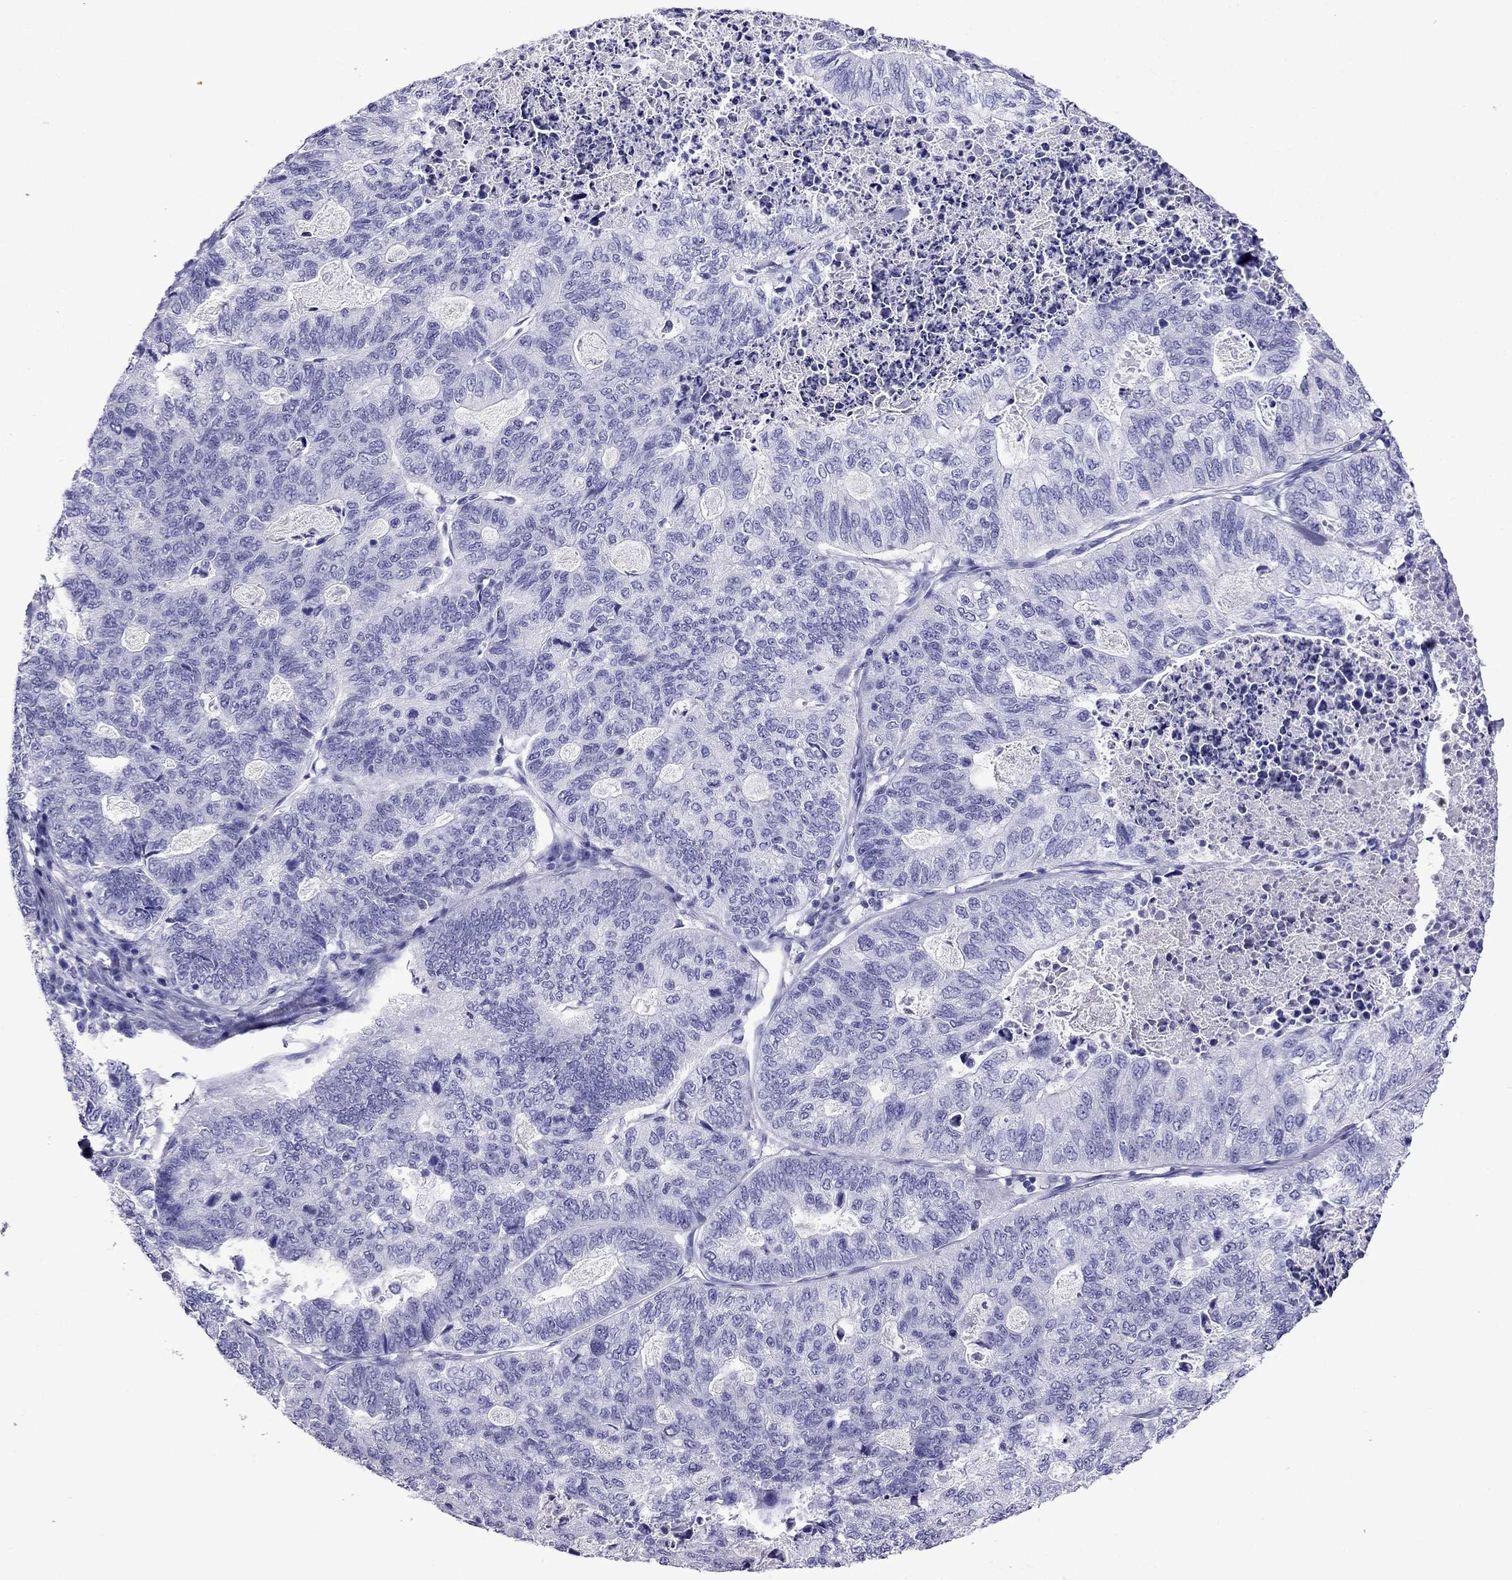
{"staining": {"intensity": "negative", "quantity": "none", "location": "none"}, "tissue": "stomach cancer", "cell_type": "Tumor cells", "image_type": "cancer", "snomed": [{"axis": "morphology", "description": "Adenocarcinoma, NOS"}, {"axis": "topography", "description": "Stomach, upper"}], "caption": "Tumor cells show no significant protein positivity in stomach cancer.", "gene": "CRYBA1", "patient": {"sex": "female", "age": 67}}